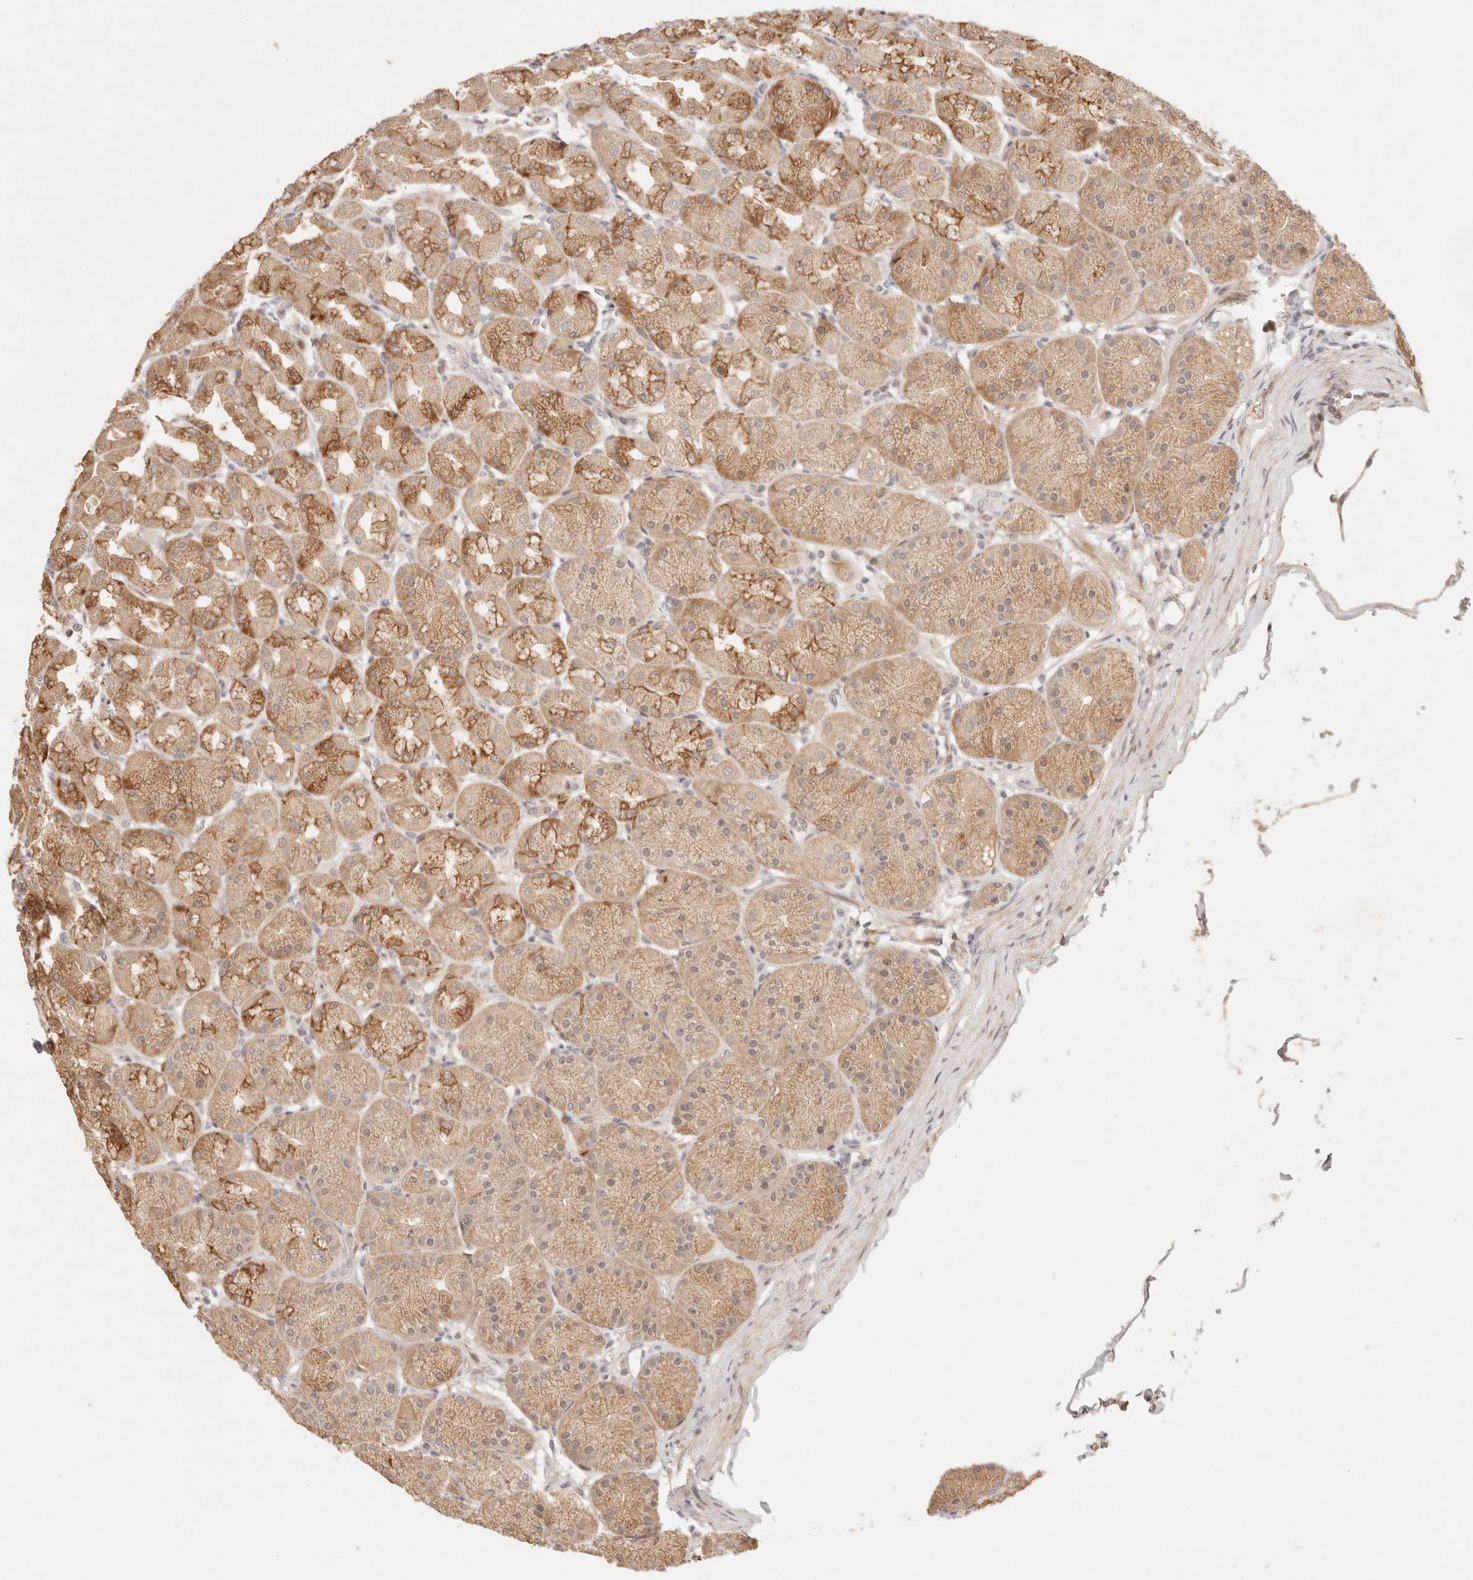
{"staining": {"intensity": "moderate", "quantity": ">75%", "location": "cytoplasmic/membranous"}, "tissue": "stomach", "cell_type": "Glandular cells", "image_type": "normal", "snomed": [{"axis": "morphology", "description": "Normal tissue, NOS"}, {"axis": "topography", "description": "Stomach"}], "caption": "Immunohistochemical staining of normal human stomach displays moderate cytoplasmic/membranous protein staining in approximately >75% of glandular cells.", "gene": "PHLDA3", "patient": {"sex": "male", "age": 42}}